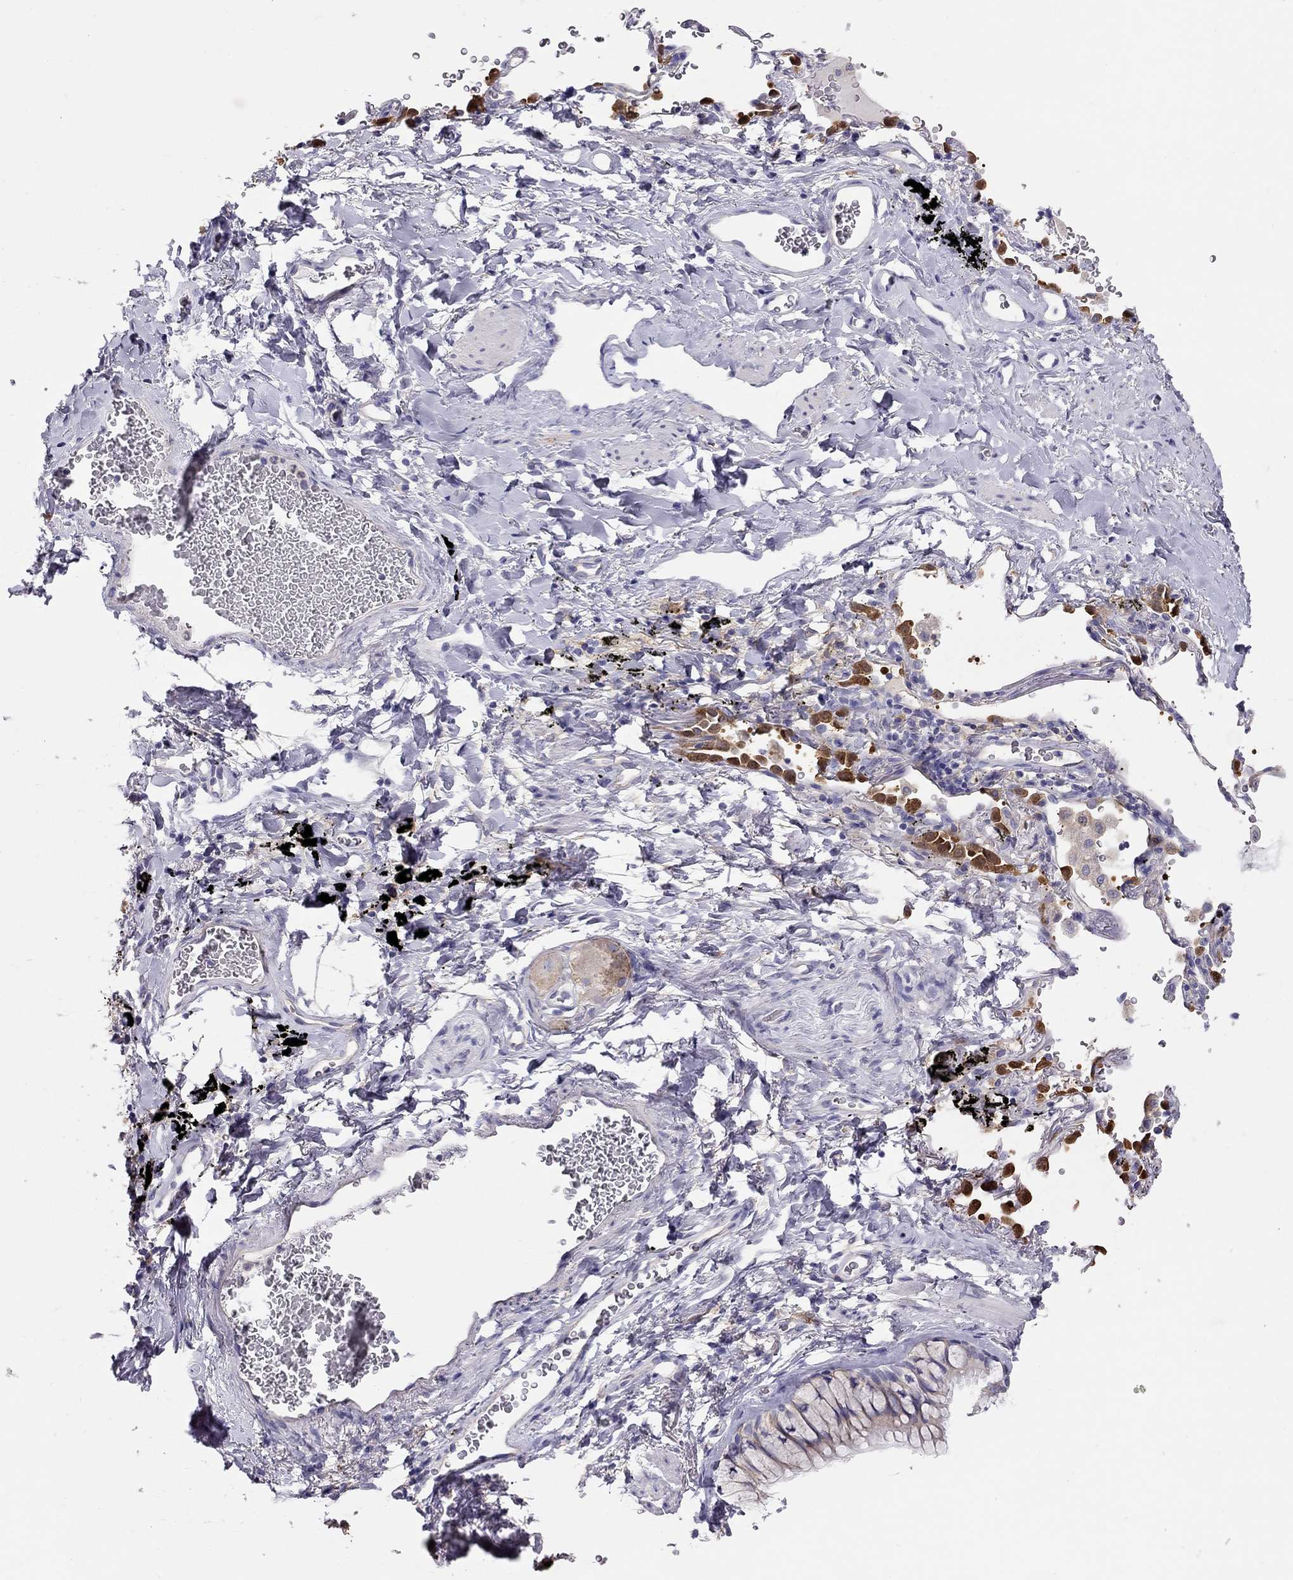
{"staining": {"intensity": "negative", "quantity": "none", "location": "none"}, "tissue": "soft tissue", "cell_type": "Fibroblasts", "image_type": "normal", "snomed": [{"axis": "morphology", "description": "Normal tissue, NOS"}, {"axis": "morphology", "description": "Adenocarcinoma, NOS"}, {"axis": "topography", "description": "Cartilage tissue"}, {"axis": "topography", "description": "Lung"}], "caption": "IHC of normal human soft tissue exhibits no positivity in fibroblasts.", "gene": "ALOX15B", "patient": {"sex": "male", "age": 59}}